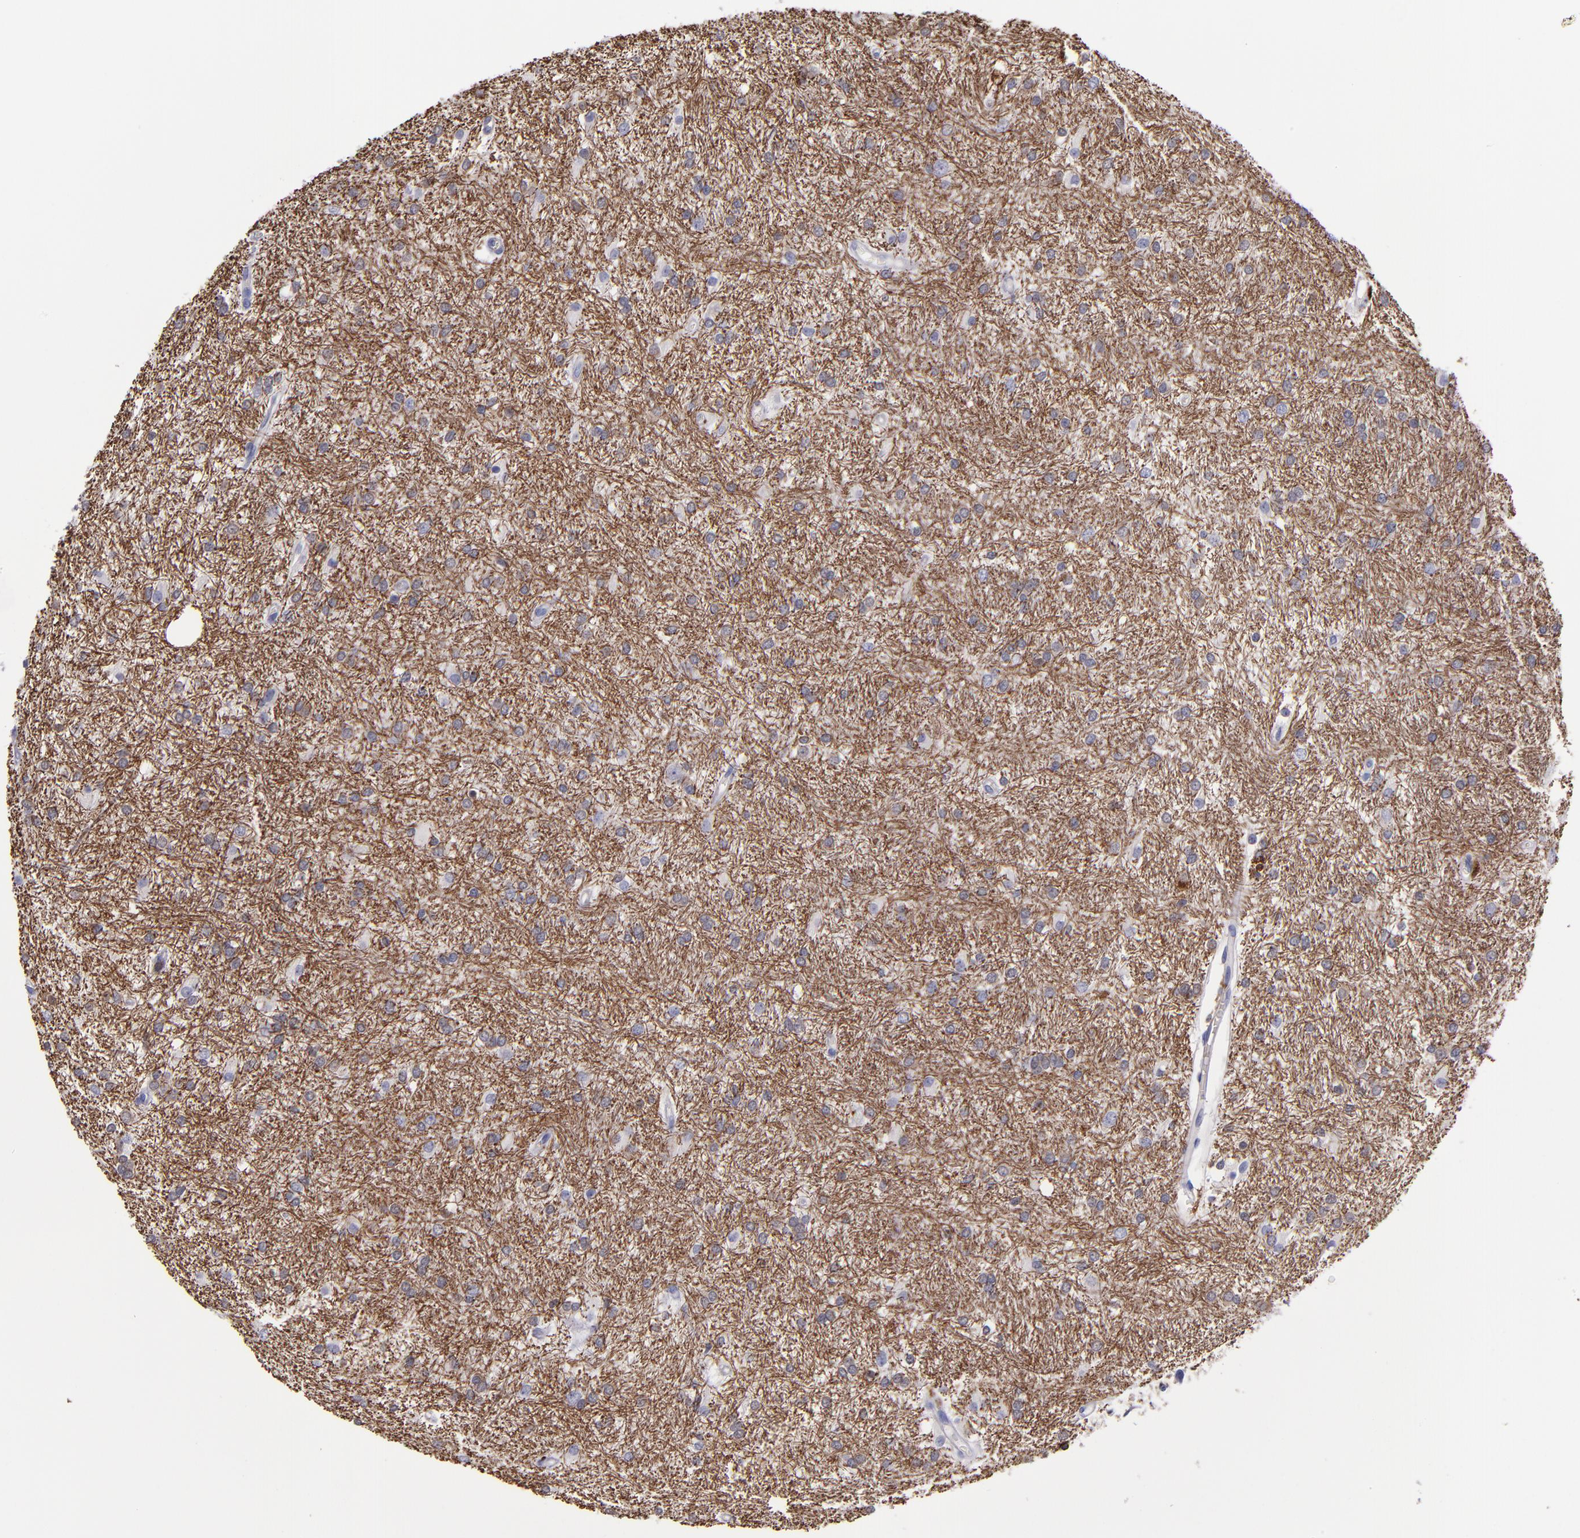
{"staining": {"intensity": "negative", "quantity": "none", "location": "none"}, "tissue": "glioma", "cell_type": "Tumor cells", "image_type": "cancer", "snomed": [{"axis": "morphology", "description": "Glioma, malignant, High grade"}, {"axis": "topography", "description": "Brain"}], "caption": "Tumor cells show no significant staining in glioma.", "gene": "CTSS", "patient": {"sex": "female", "age": 50}}